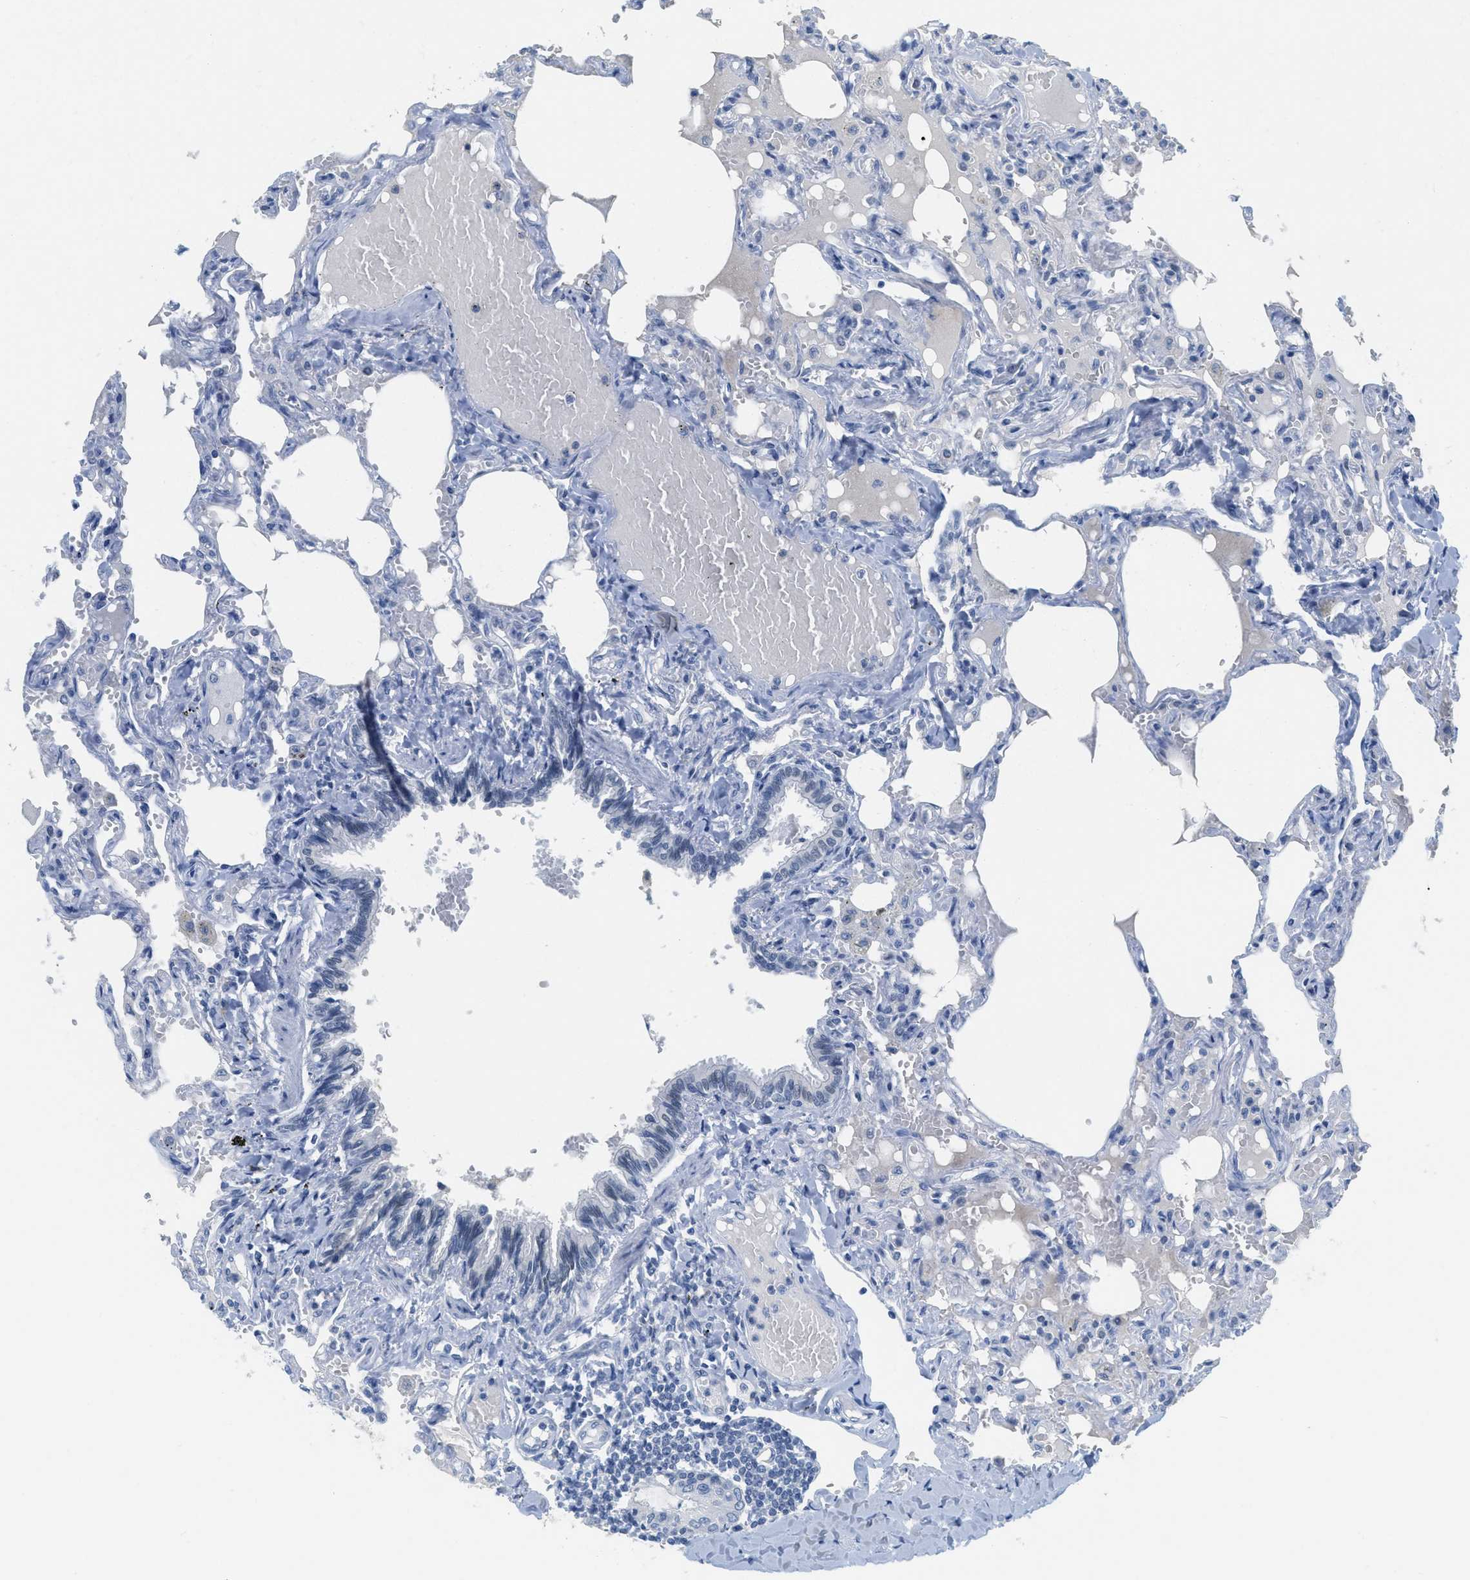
{"staining": {"intensity": "negative", "quantity": "none", "location": "none"}, "tissue": "lung", "cell_type": "Alveolar cells", "image_type": "normal", "snomed": [{"axis": "morphology", "description": "Normal tissue, NOS"}, {"axis": "topography", "description": "Lung"}], "caption": "Immunohistochemical staining of benign human lung shows no significant staining in alveolar cells. (Immunohistochemistry, brightfield microscopy, high magnification).", "gene": "HSF2", "patient": {"sex": "male", "age": 21}}